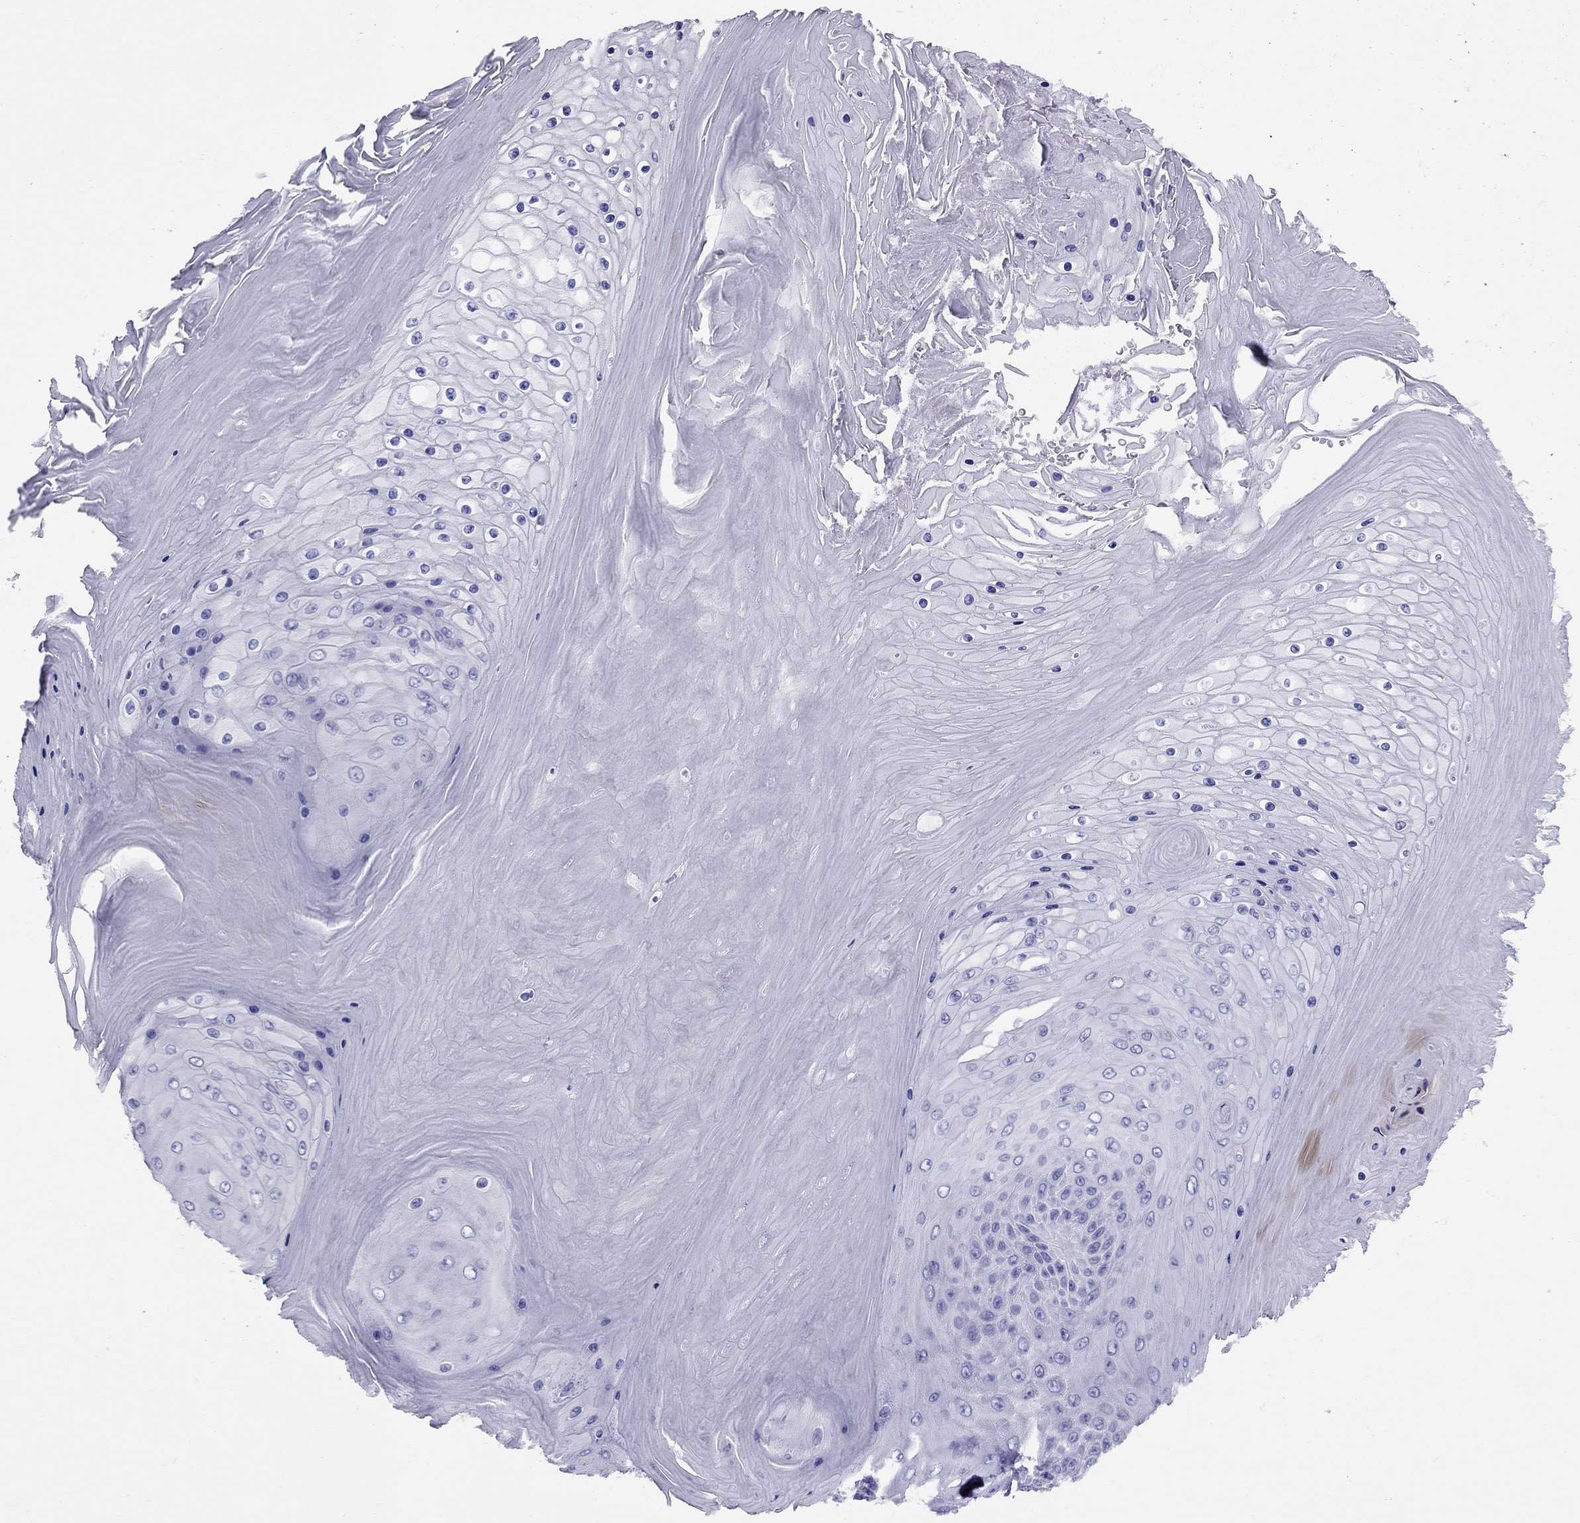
{"staining": {"intensity": "negative", "quantity": "none", "location": "none"}, "tissue": "skin cancer", "cell_type": "Tumor cells", "image_type": "cancer", "snomed": [{"axis": "morphology", "description": "Squamous cell carcinoma, NOS"}, {"axis": "topography", "description": "Skin"}], "caption": "Immunohistochemical staining of human squamous cell carcinoma (skin) exhibits no significant expression in tumor cells.", "gene": "AVPR1B", "patient": {"sex": "male", "age": 62}}